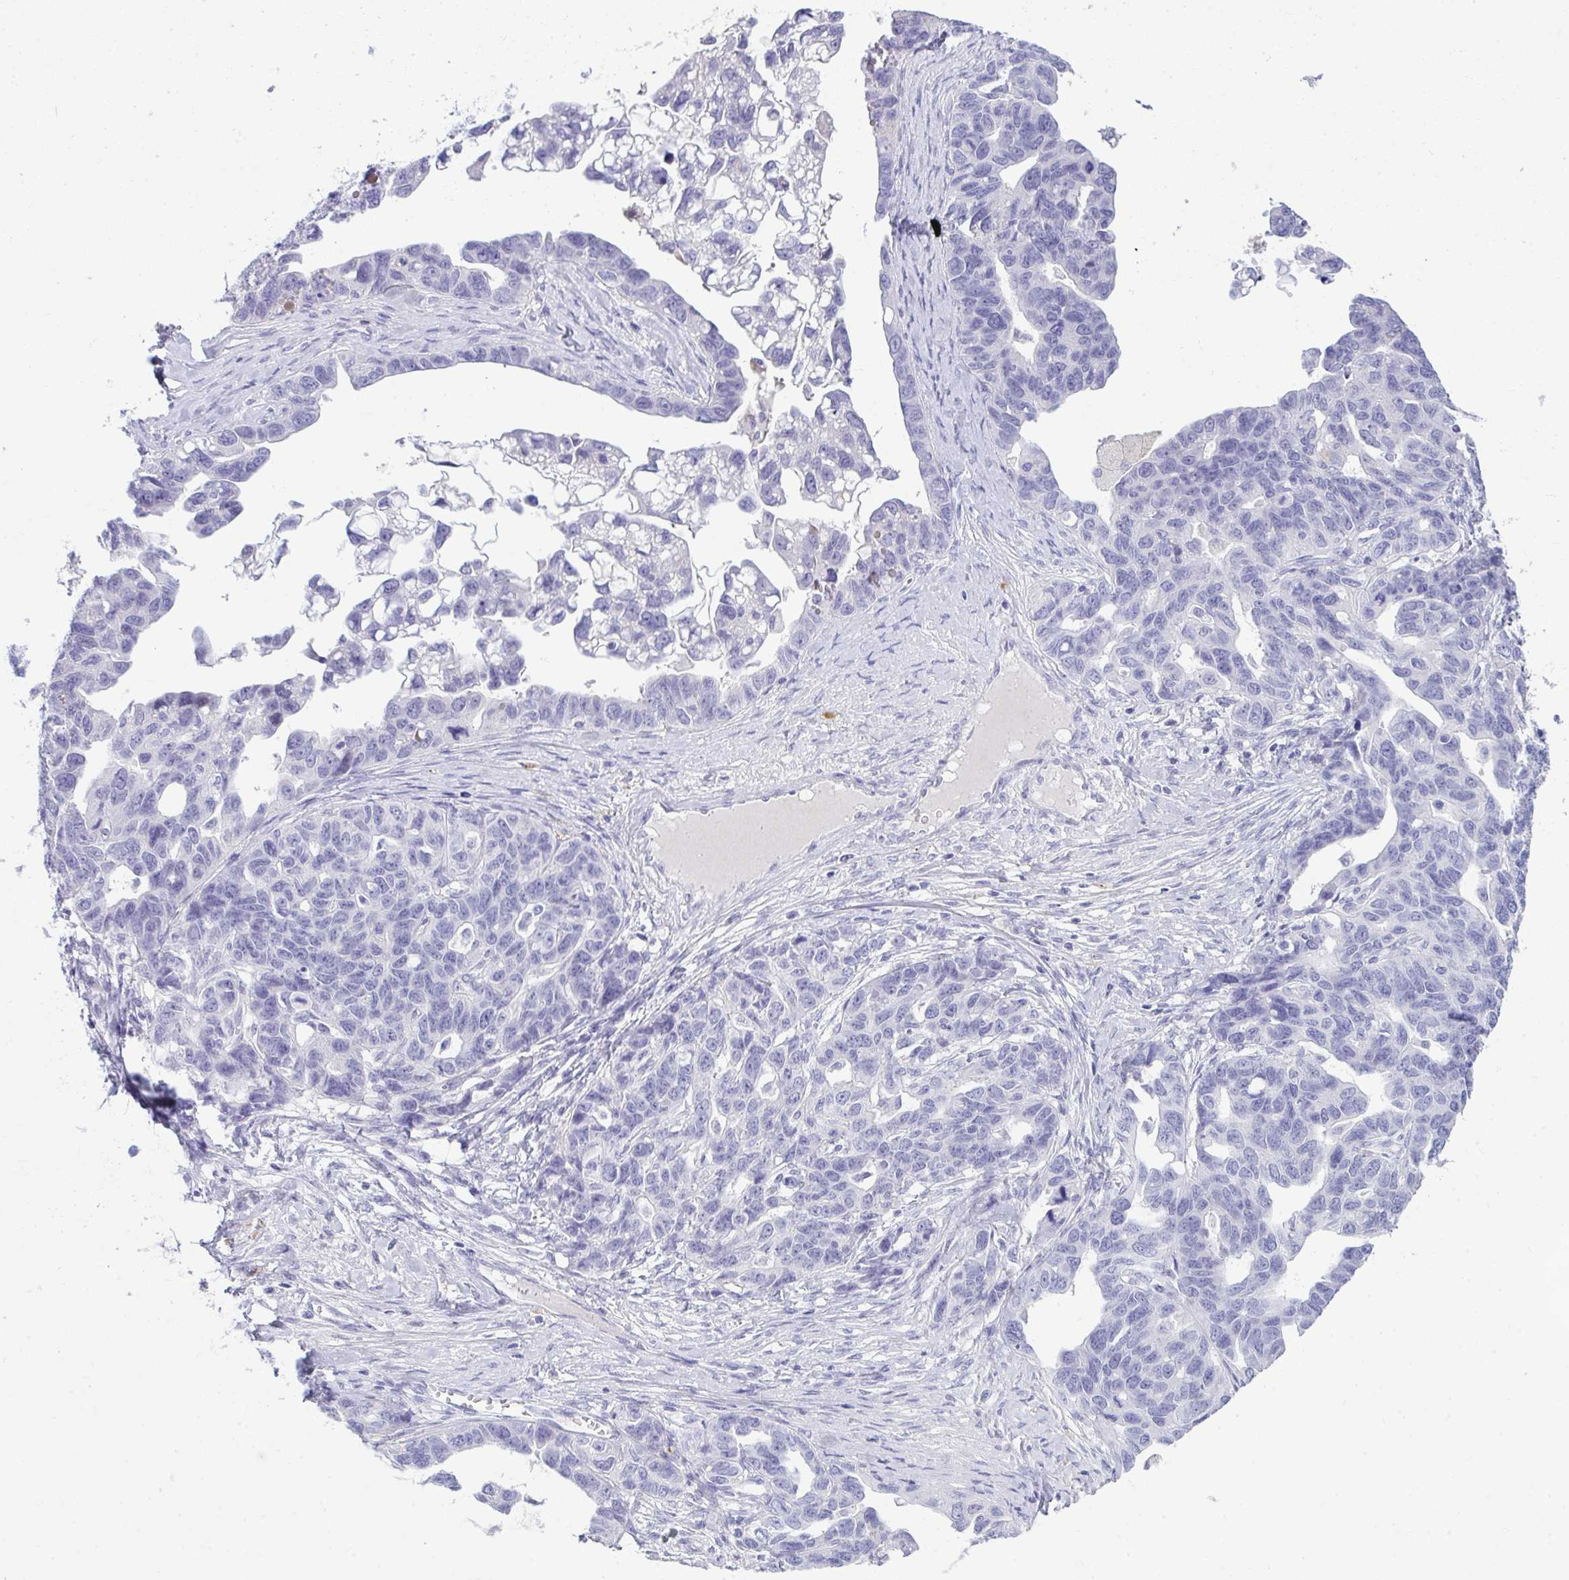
{"staining": {"intensity": "negative", "quantity": "none", "location": "none"}, "tissue": "ovarian cancer", "cell_type": "Tumor cells", "image_type": "cancer", "snomed": [{"axis": "morphology", "description": "Cystadenocarcinoma, serous, NOS"}, {"axis": "topography", "description": "Ovary"}], "caption": "DAB (3,3'-diaminobenzidine) immunohistochemical staining of human ovarian serous cystadenocarcinoma exhibits no significant expression in tumor cells.", "gene": "PIGZ", "patient": {"sex": "female", "age": 69}}